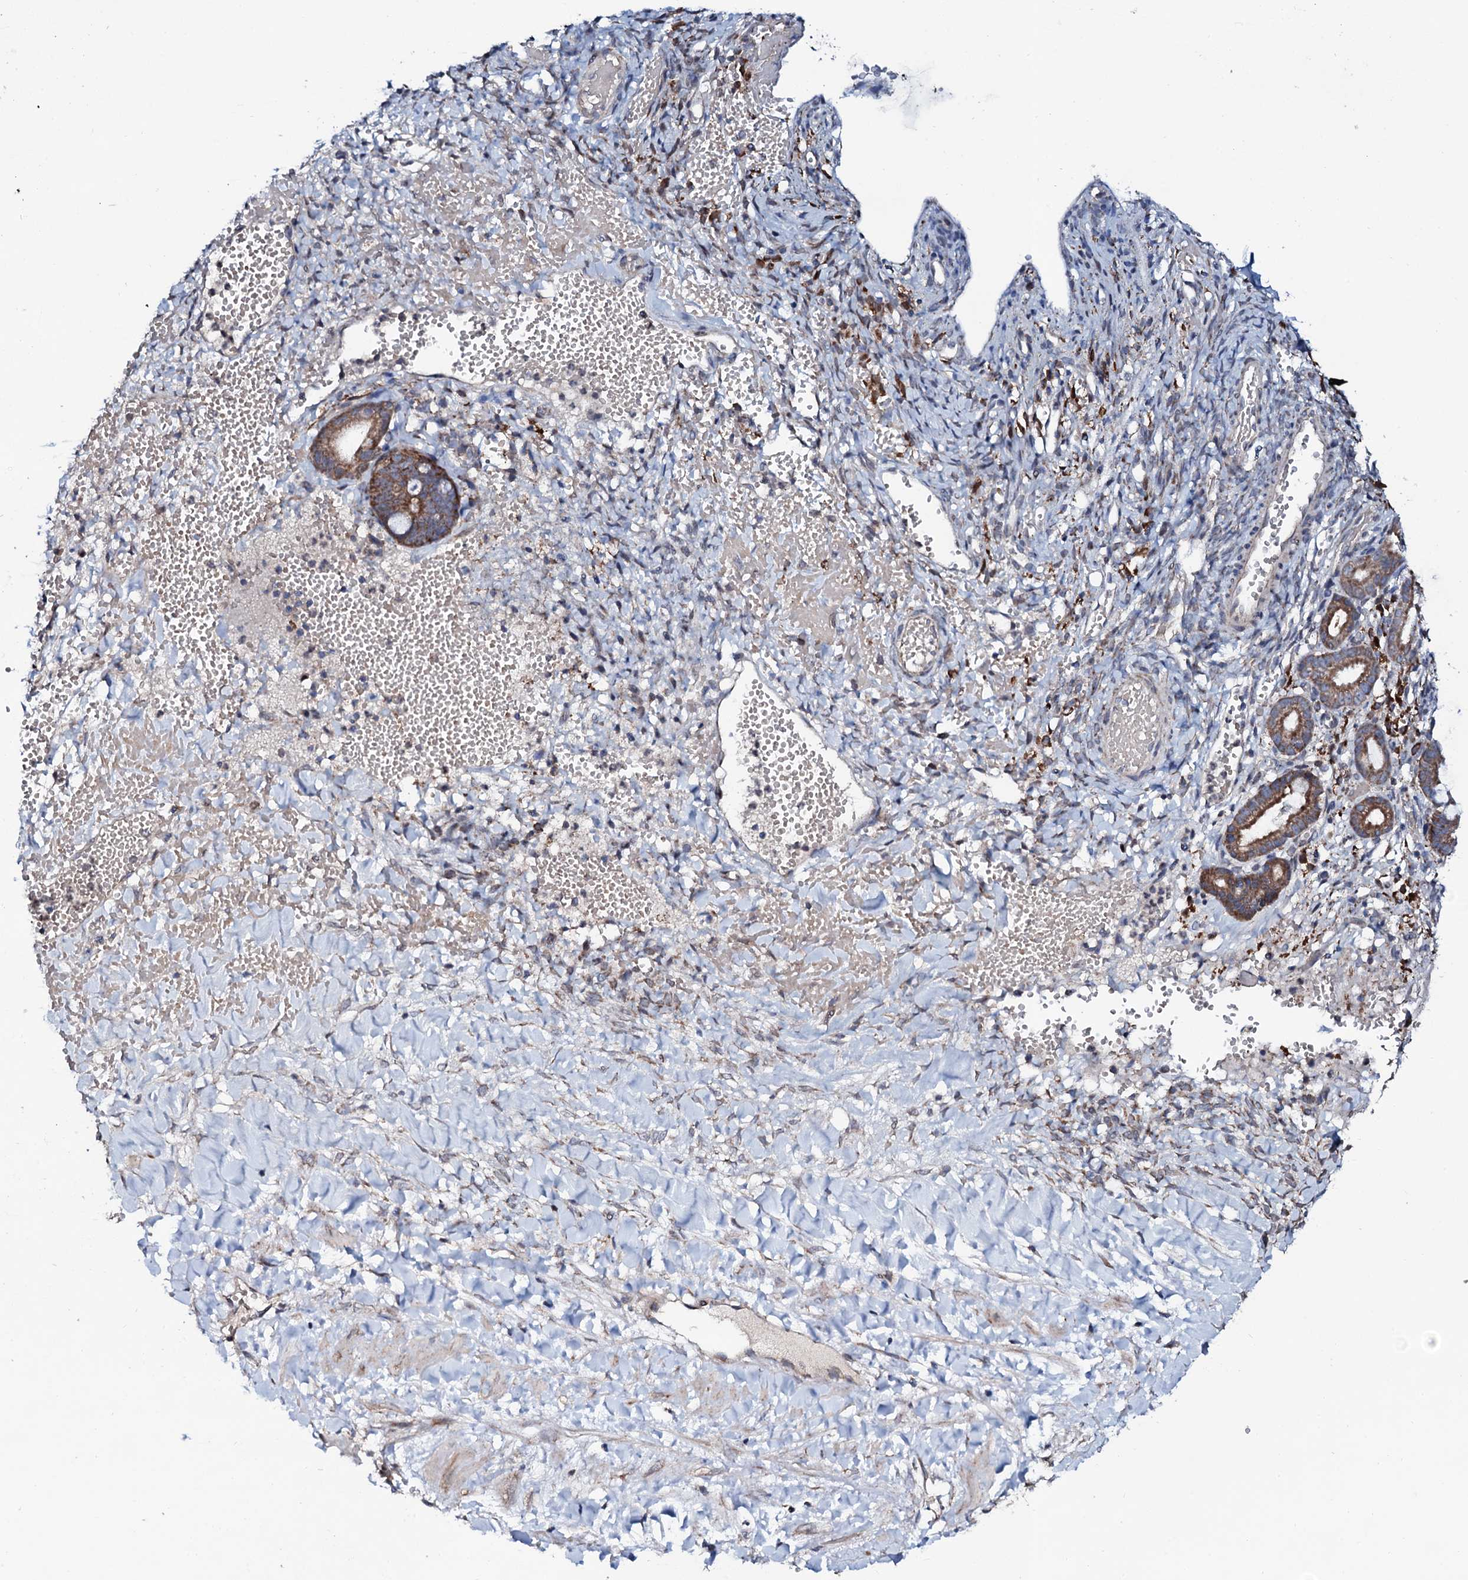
{"staining": {"intensity": "moderate", "quantity": ">75%", "location": "cytoplasmic/membranous"}, "tissue": "ovarian cancer", "cell_type": "Tumor cells", "image_type": "cancer", "snomed": [{"axis": "morphology", "description": "Cystadenocarcinoma, mucinous, NOS"}, {"axis": "topography", "description": "Ovary"}], "caption": "Ovarian cancer (mucinous cystadenocarcinoma) tissue displays moderate cytoplasmic/membranous staining in about >75% of tumor cells", "gene": "PPP1R3D", "patient": {"sex": "female", "age": 73}}